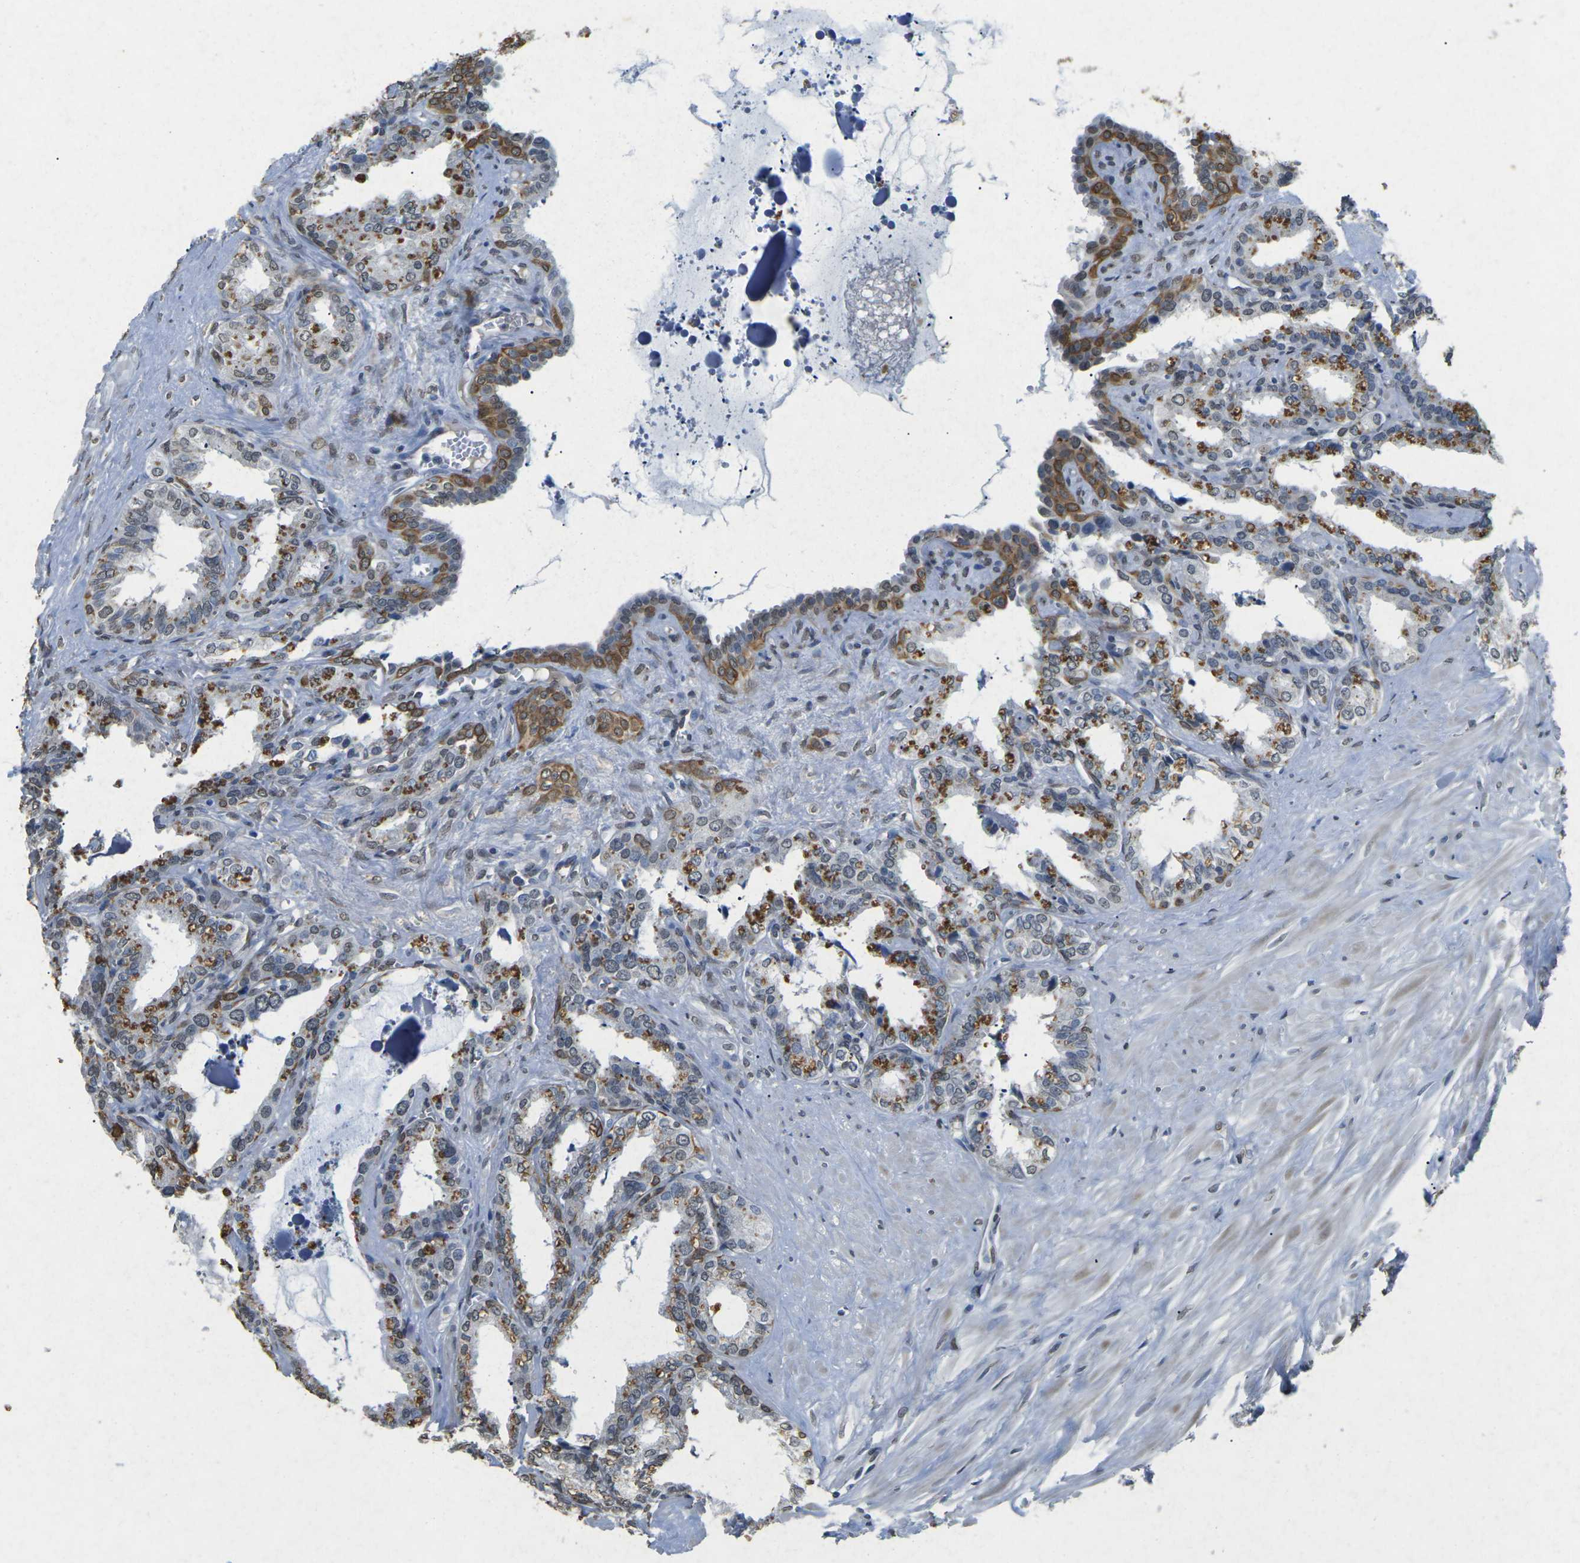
{"staining": {"intensity": "moderate", "quantity": "25%-75%", "location": "cytoplasmic/membranous"}, "tissue": "seminal vesicle", "cell_type": "Glandular cells", "image_type": "normal", "snomed": [{"axis": "morphology", "description": "Normal tissue, NOS"}, {"axis": "topography", "description": "Seminal veicle"}], "caption": "Protein staining of normal seminal vesicle demonstrates moderate cytoplasmic/membranous expression in approximately 25%-75% of glandular cells.", "gene": "SCNN1B", "patient": {"sex": "male", "age": 64}}